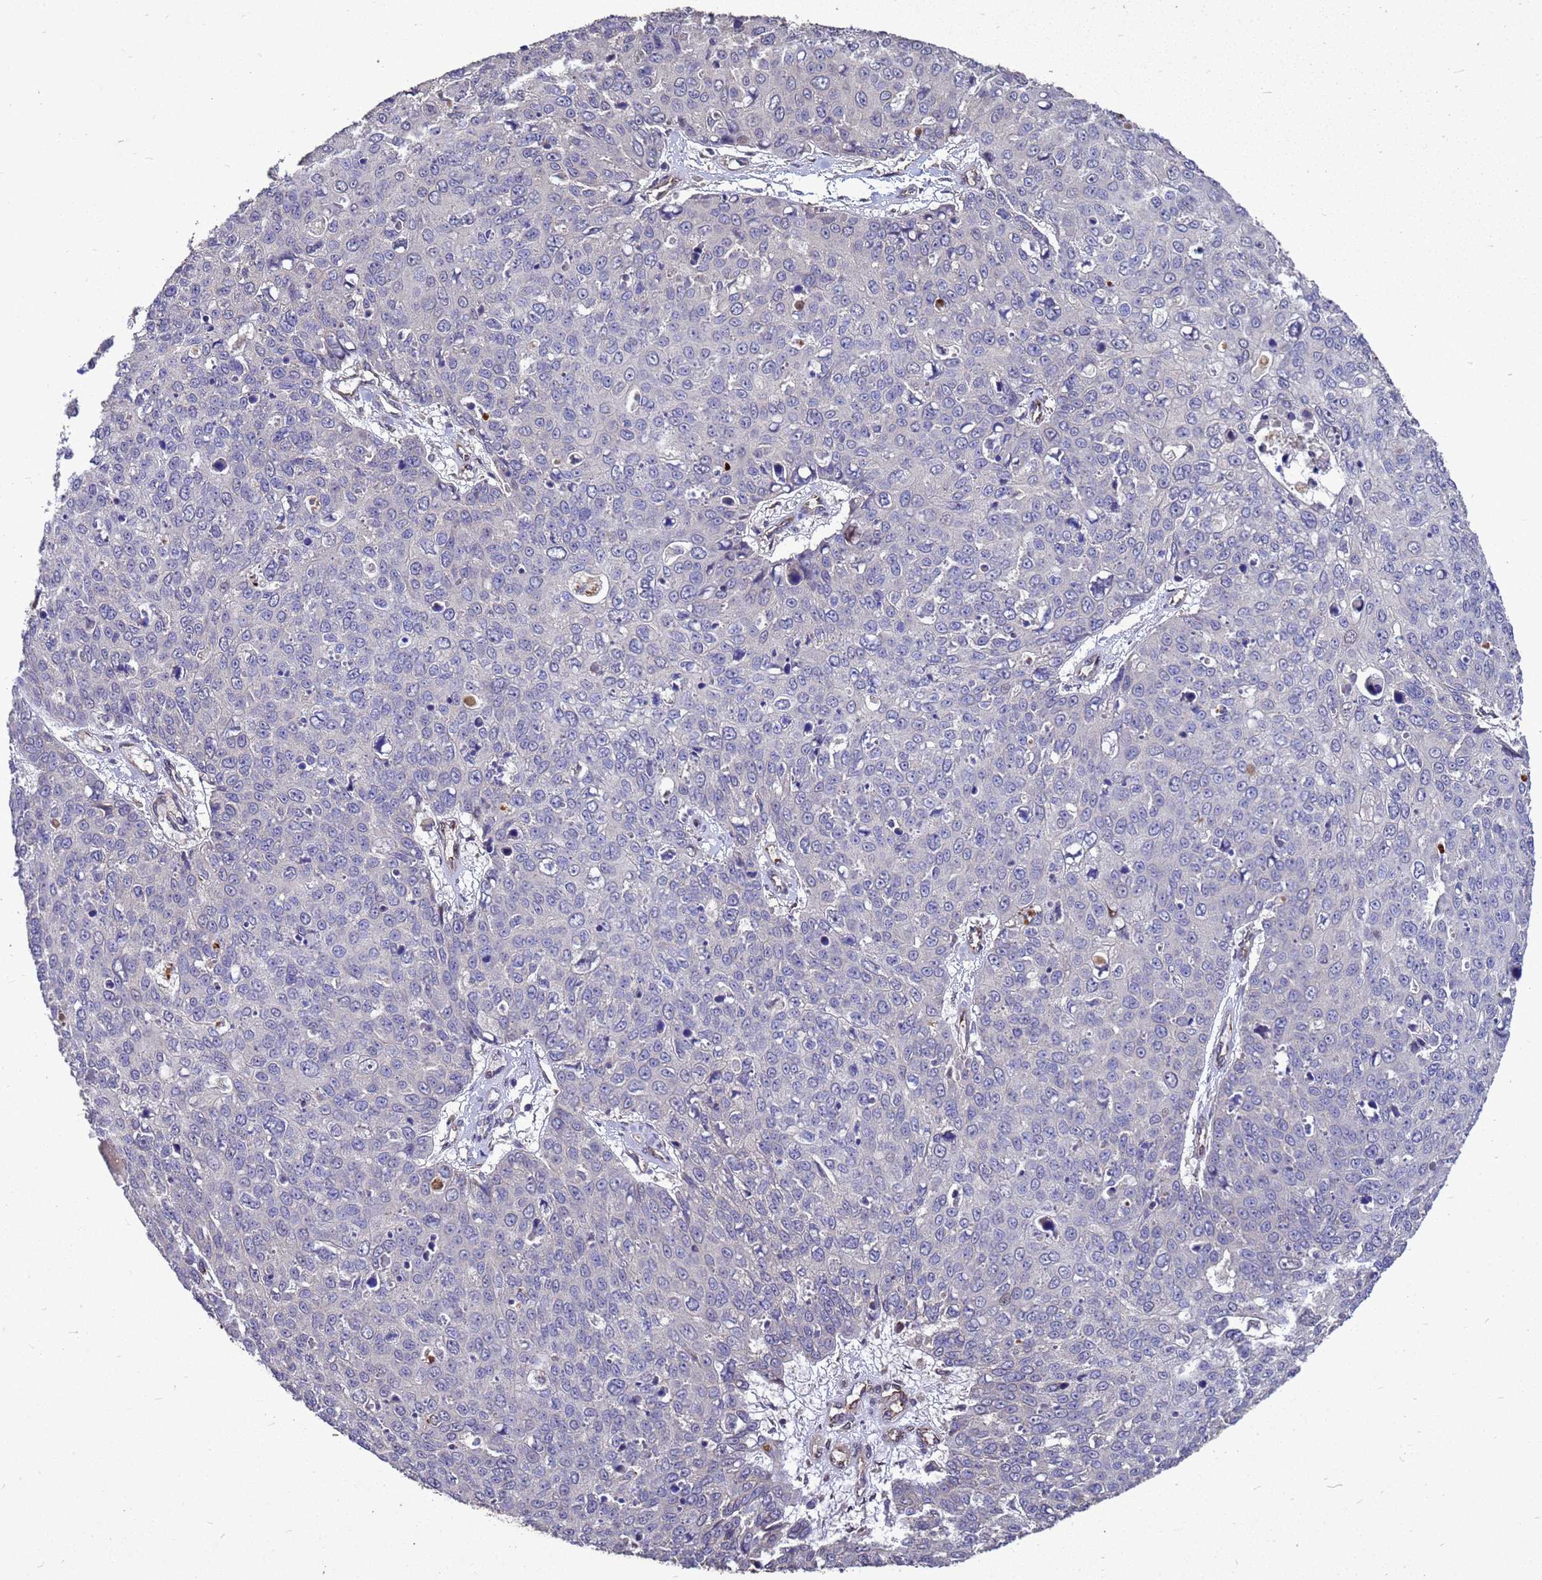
{"staining": {"intensity": "negative", "quantity": "none", "location": "none"}, "tissue": "skin cancer", "cell_type": "Tumor cells", "image_type": "cancer", "snomed": [{"axis": "morphology", "description": "Squamous cell carcinoma, NOS"}, {"axis": "topography", "description": "Skin"}], "caption": "IHC of skin cancer exhibits no expression in tumor cells.", "gene": "RSPRY1", "patient": {"sex": "male", "age": 71}}